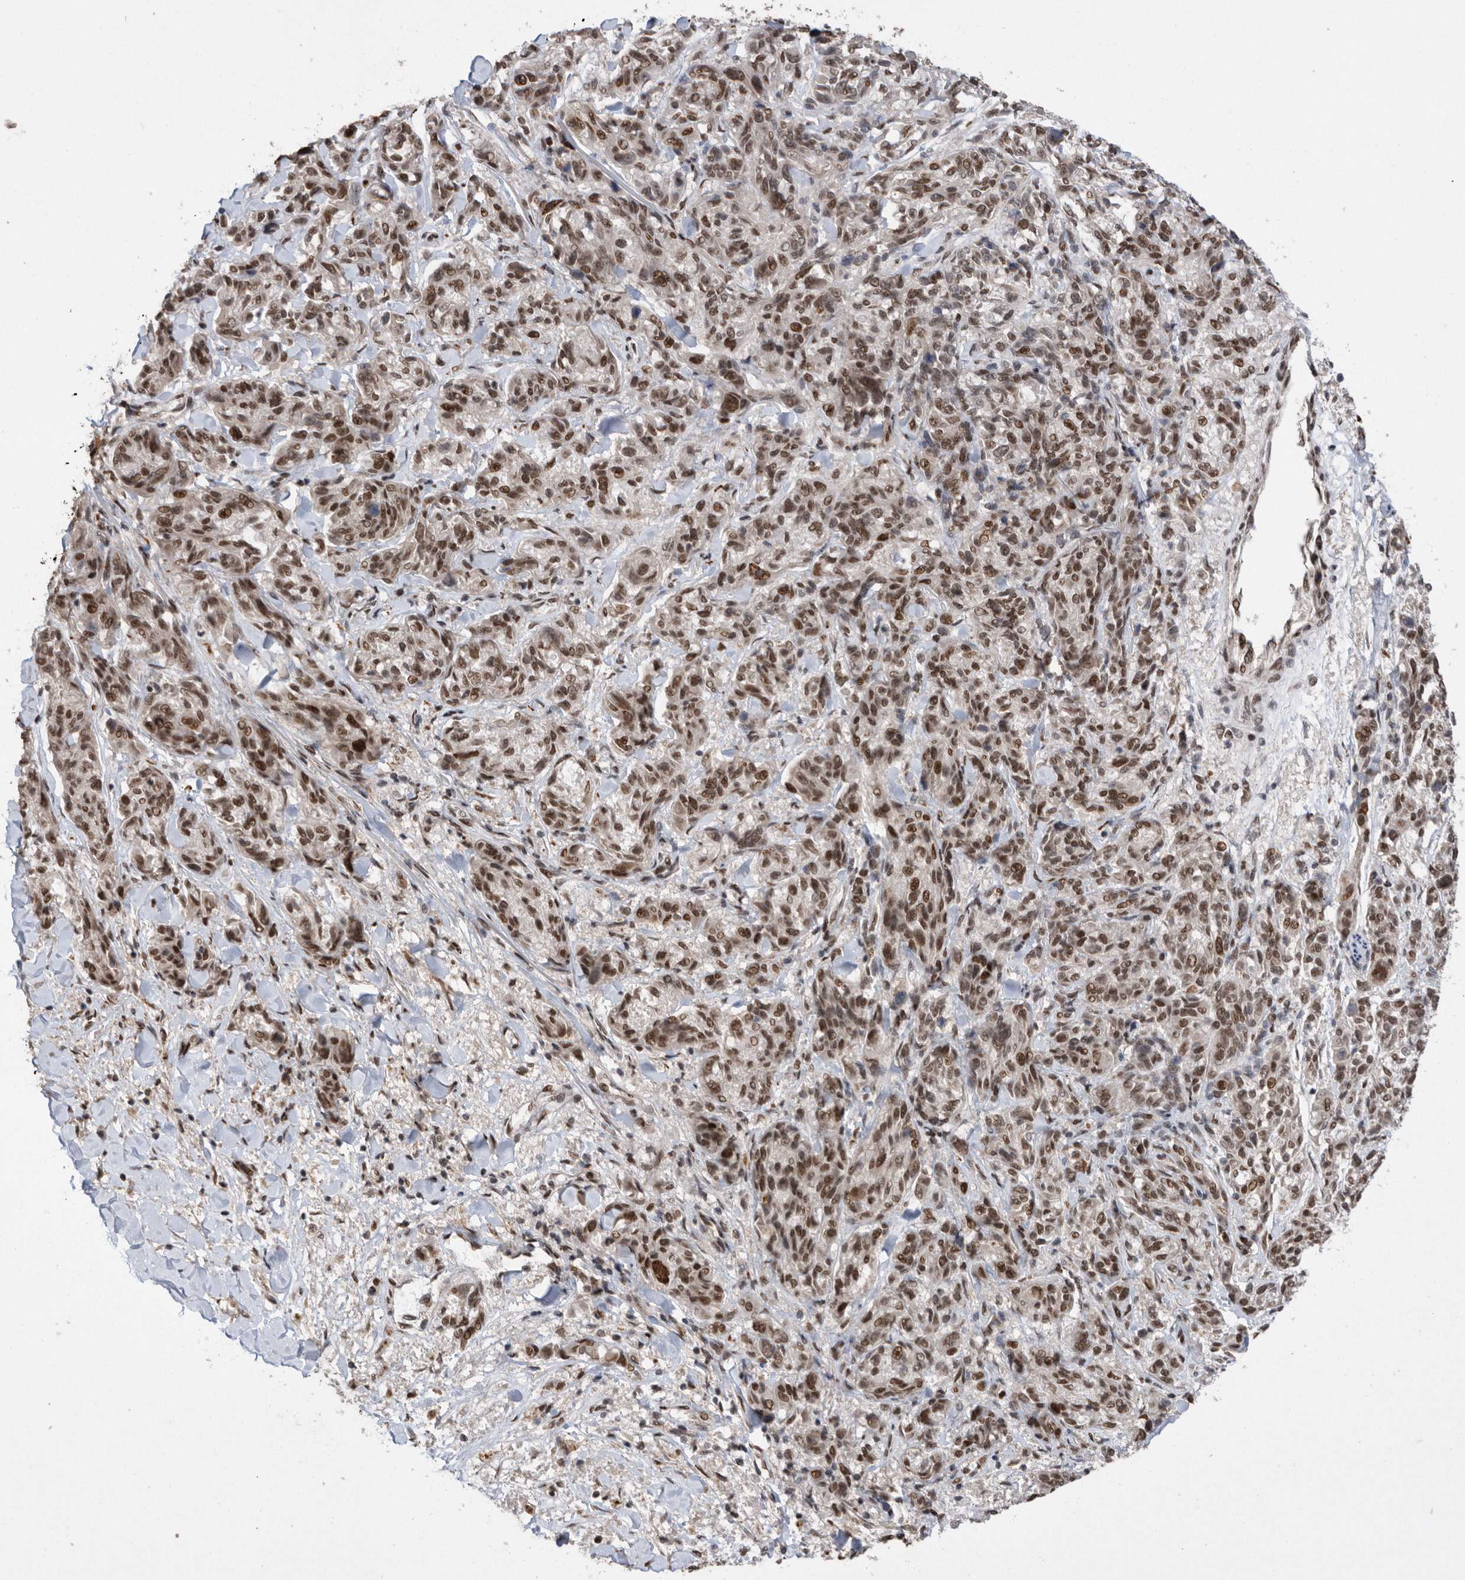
{"staining": {"intensity": "moderate", "quantity": ">75%", "location": "nuclear"}, "tissue": "melanoma", "cell_type": "Tumor cells", "image_type": "cancer", "snomed": [{"axis": "morphology", "description": "Malignant melanoma, NOS"}, {"axis": "topography", "description": "Skin"}], "caption": "The photomicrograph reveals a brown stain indicating the presence of a protein in the nuclear of tumor cells in malignant melanoma. The protein of interest is stained brown, and the nuclei are stained in blue (DAB IHC with brightfield microscopy, high magnification).", "gene": "TDRD3", "patient": {"sex": "male", "age": 53}}